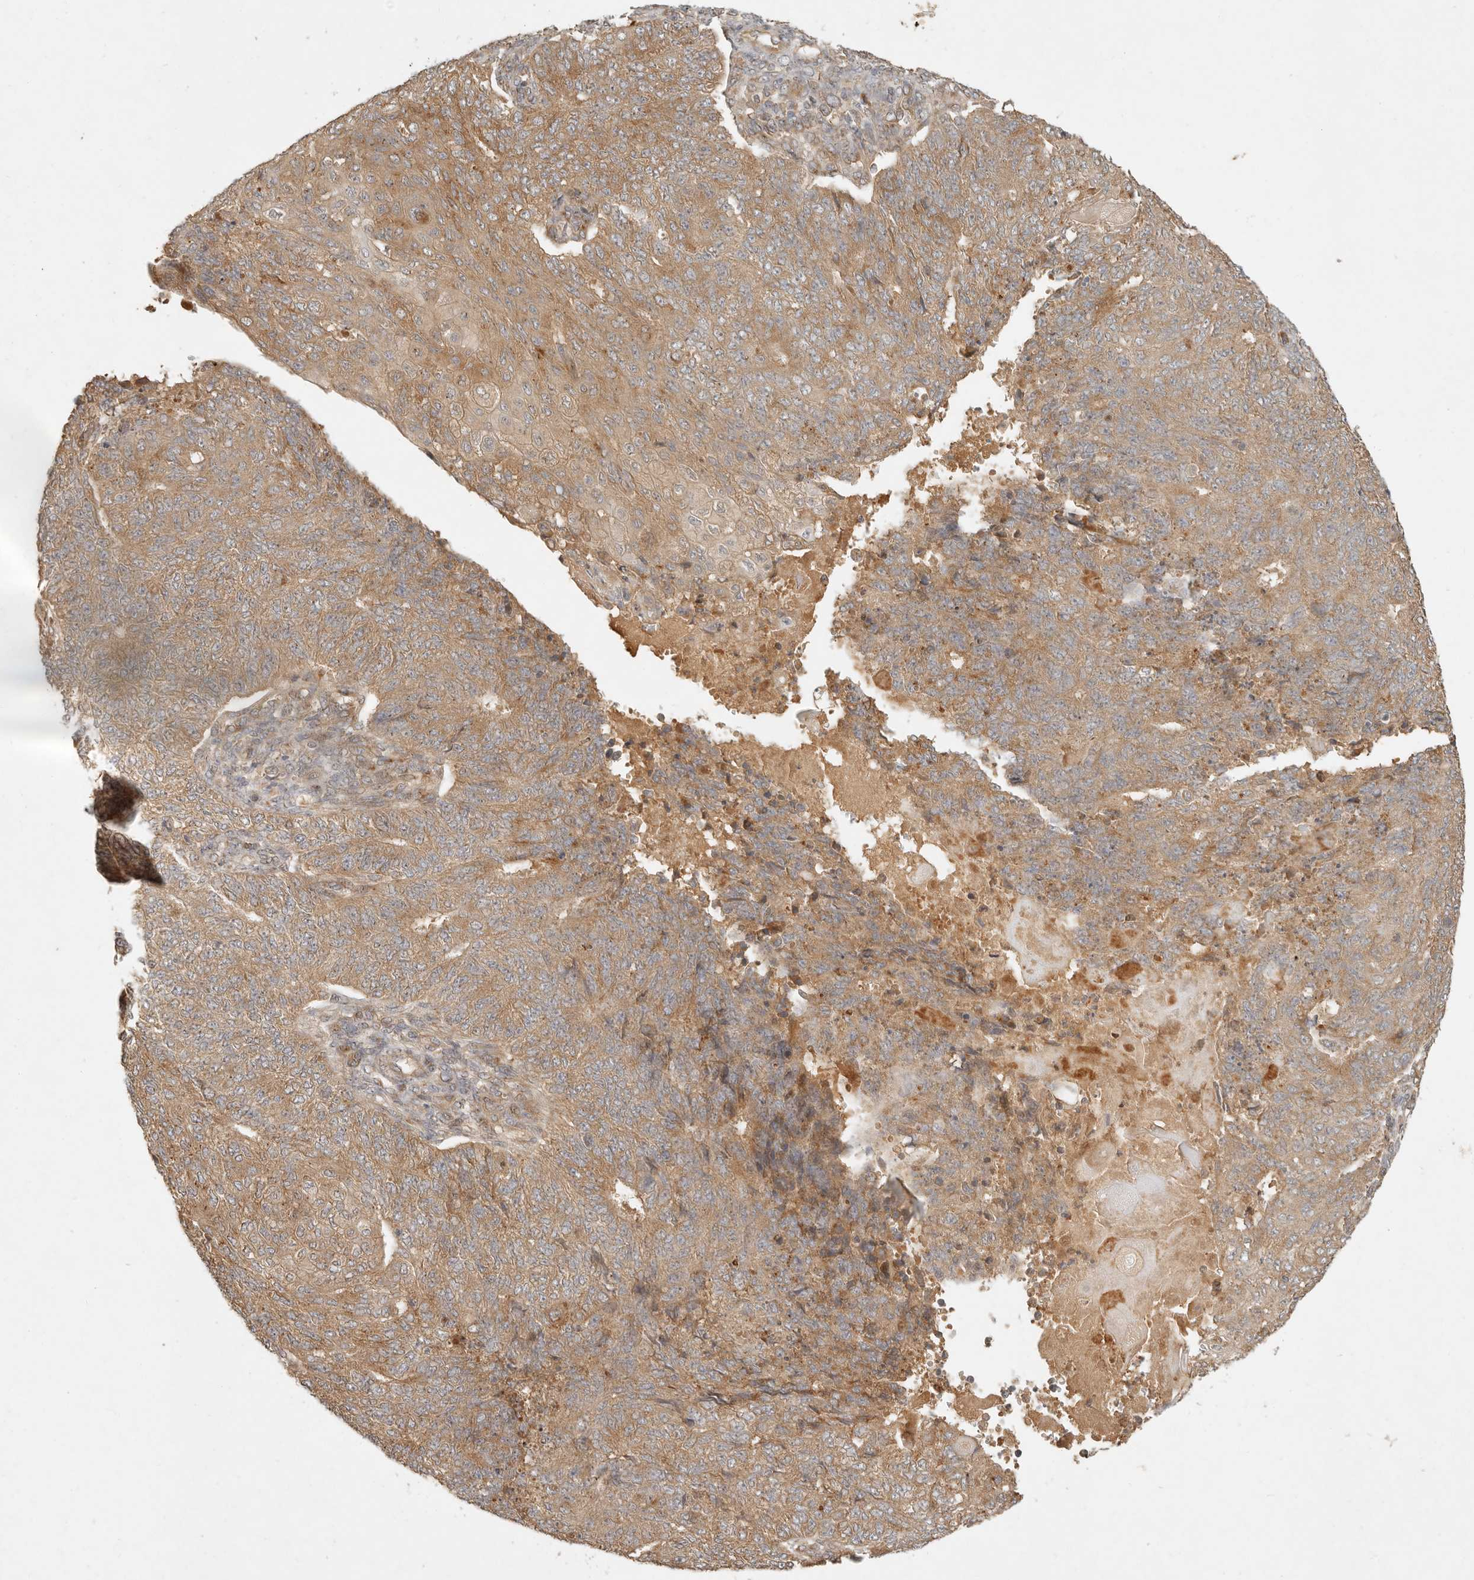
{"staining": {"intensity": "moderate", "quantity": ">75%", "location": "cytoplasmic/membranous"}, "tissue": "endometrial cancer", "cell_type": "Tumor cells", "image_type": "cancer", "snomed": [{"axis": "morphology", "description": "Adenocarcinoma, NOS"}, {"axis": "topography", "description": "Endometrium"}], "caption": "This photomicrograph exhibits endometrial adenocarcinoma stained with immunohistochemistry to label a protein in brown. The cytoplasmic/membranous of tumor cells show moderate positivity for the protein. Nuclei are counter-stained blue.", "gene": "ANKRD61", "patient": {"sex": "female", "age": 32}}